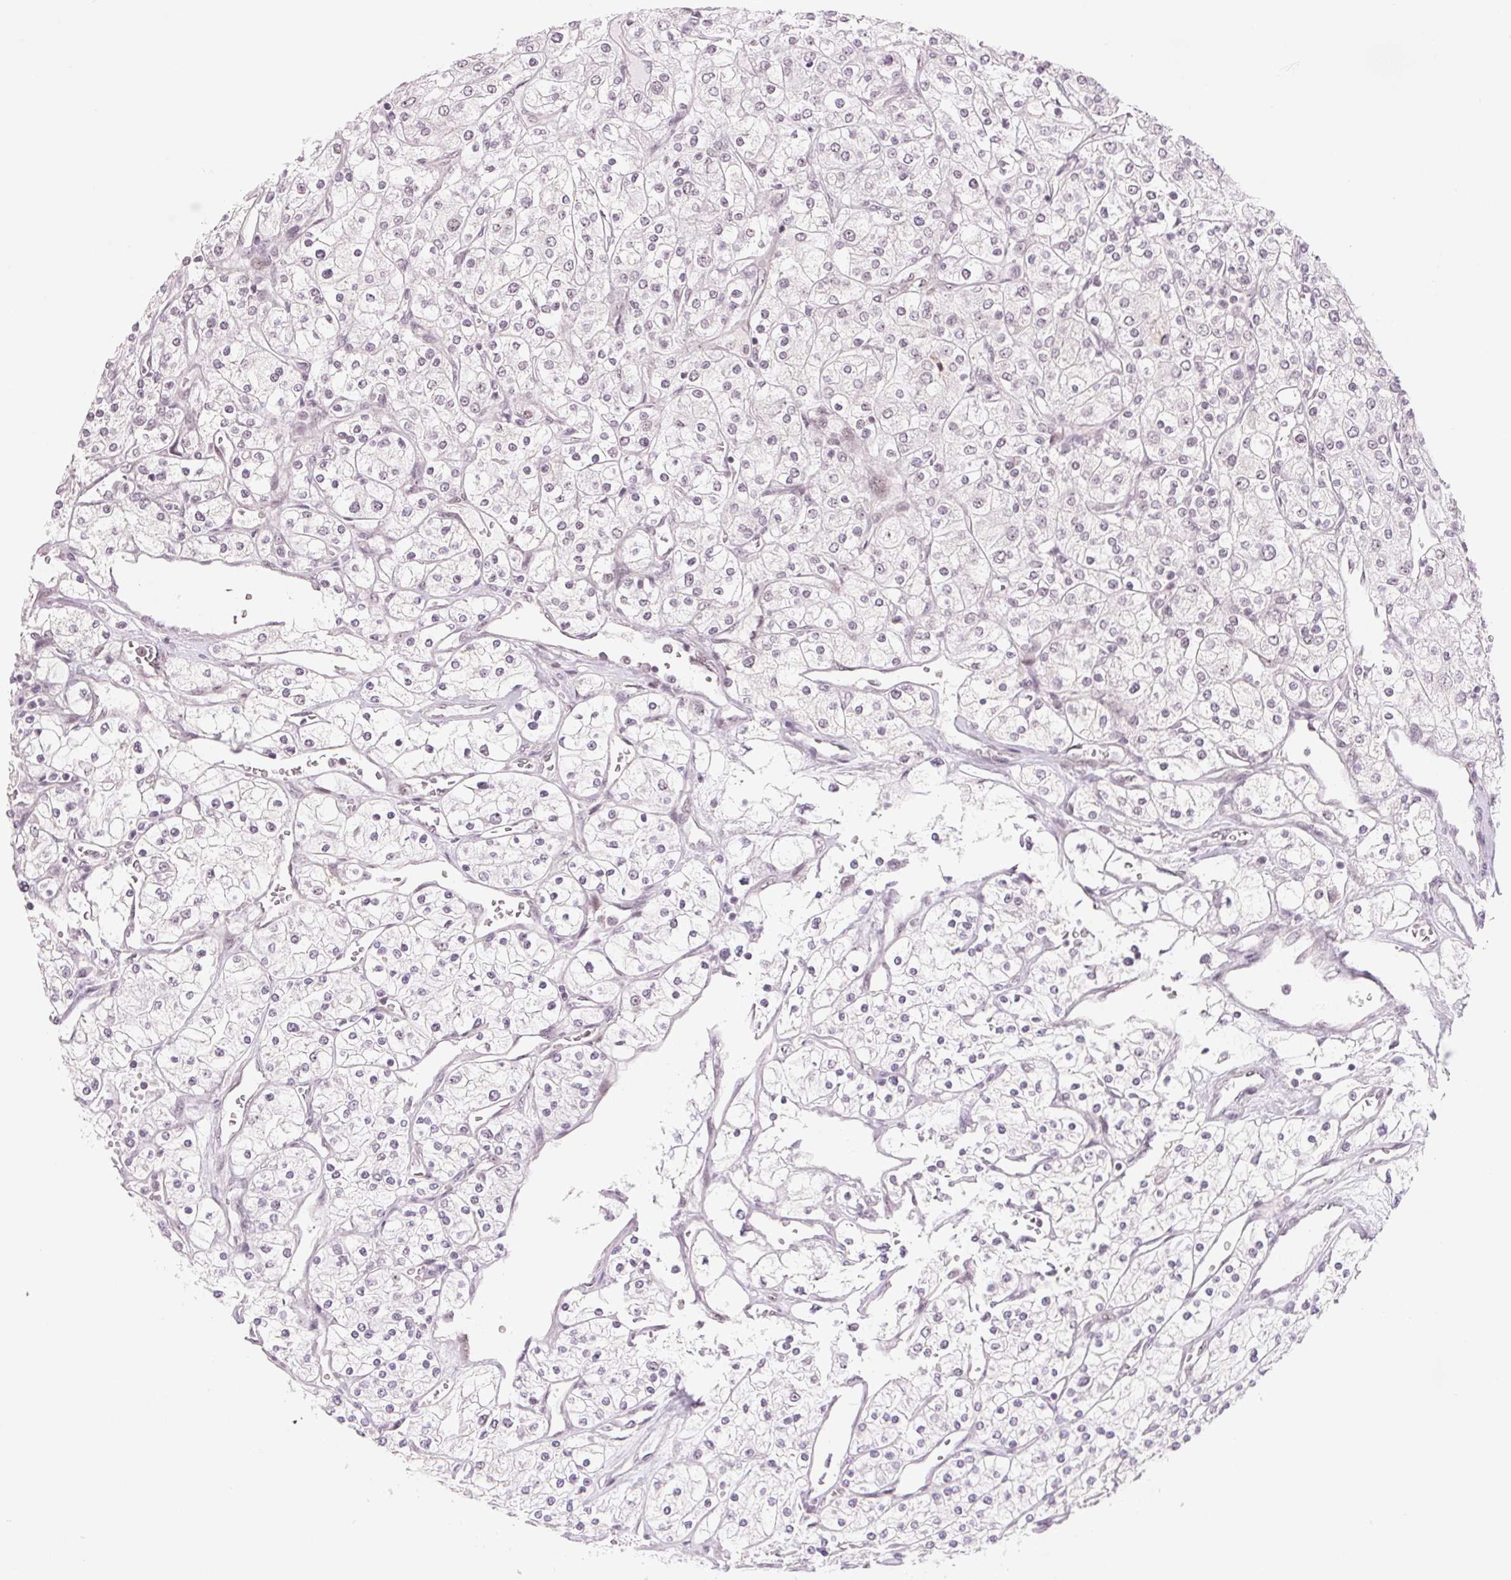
{"staining": {"intensity": "negative", "quantity": "none", "location": "none"}, "tissue": "renal cancer", "cell_type": "Tumor cells", "image_type": "cancer", "snomed": [{"axis": "morphology", "description": "Adenocarcinoma, NOS"}, {"axis": "topography", "description": "Kidney"}], "caption": "Immunohistochemistry of human renal cancer exhibits no positivity in tumor cells.", "gene": "DNAJB6", "patient": {"sex": "male", "age": 80}}